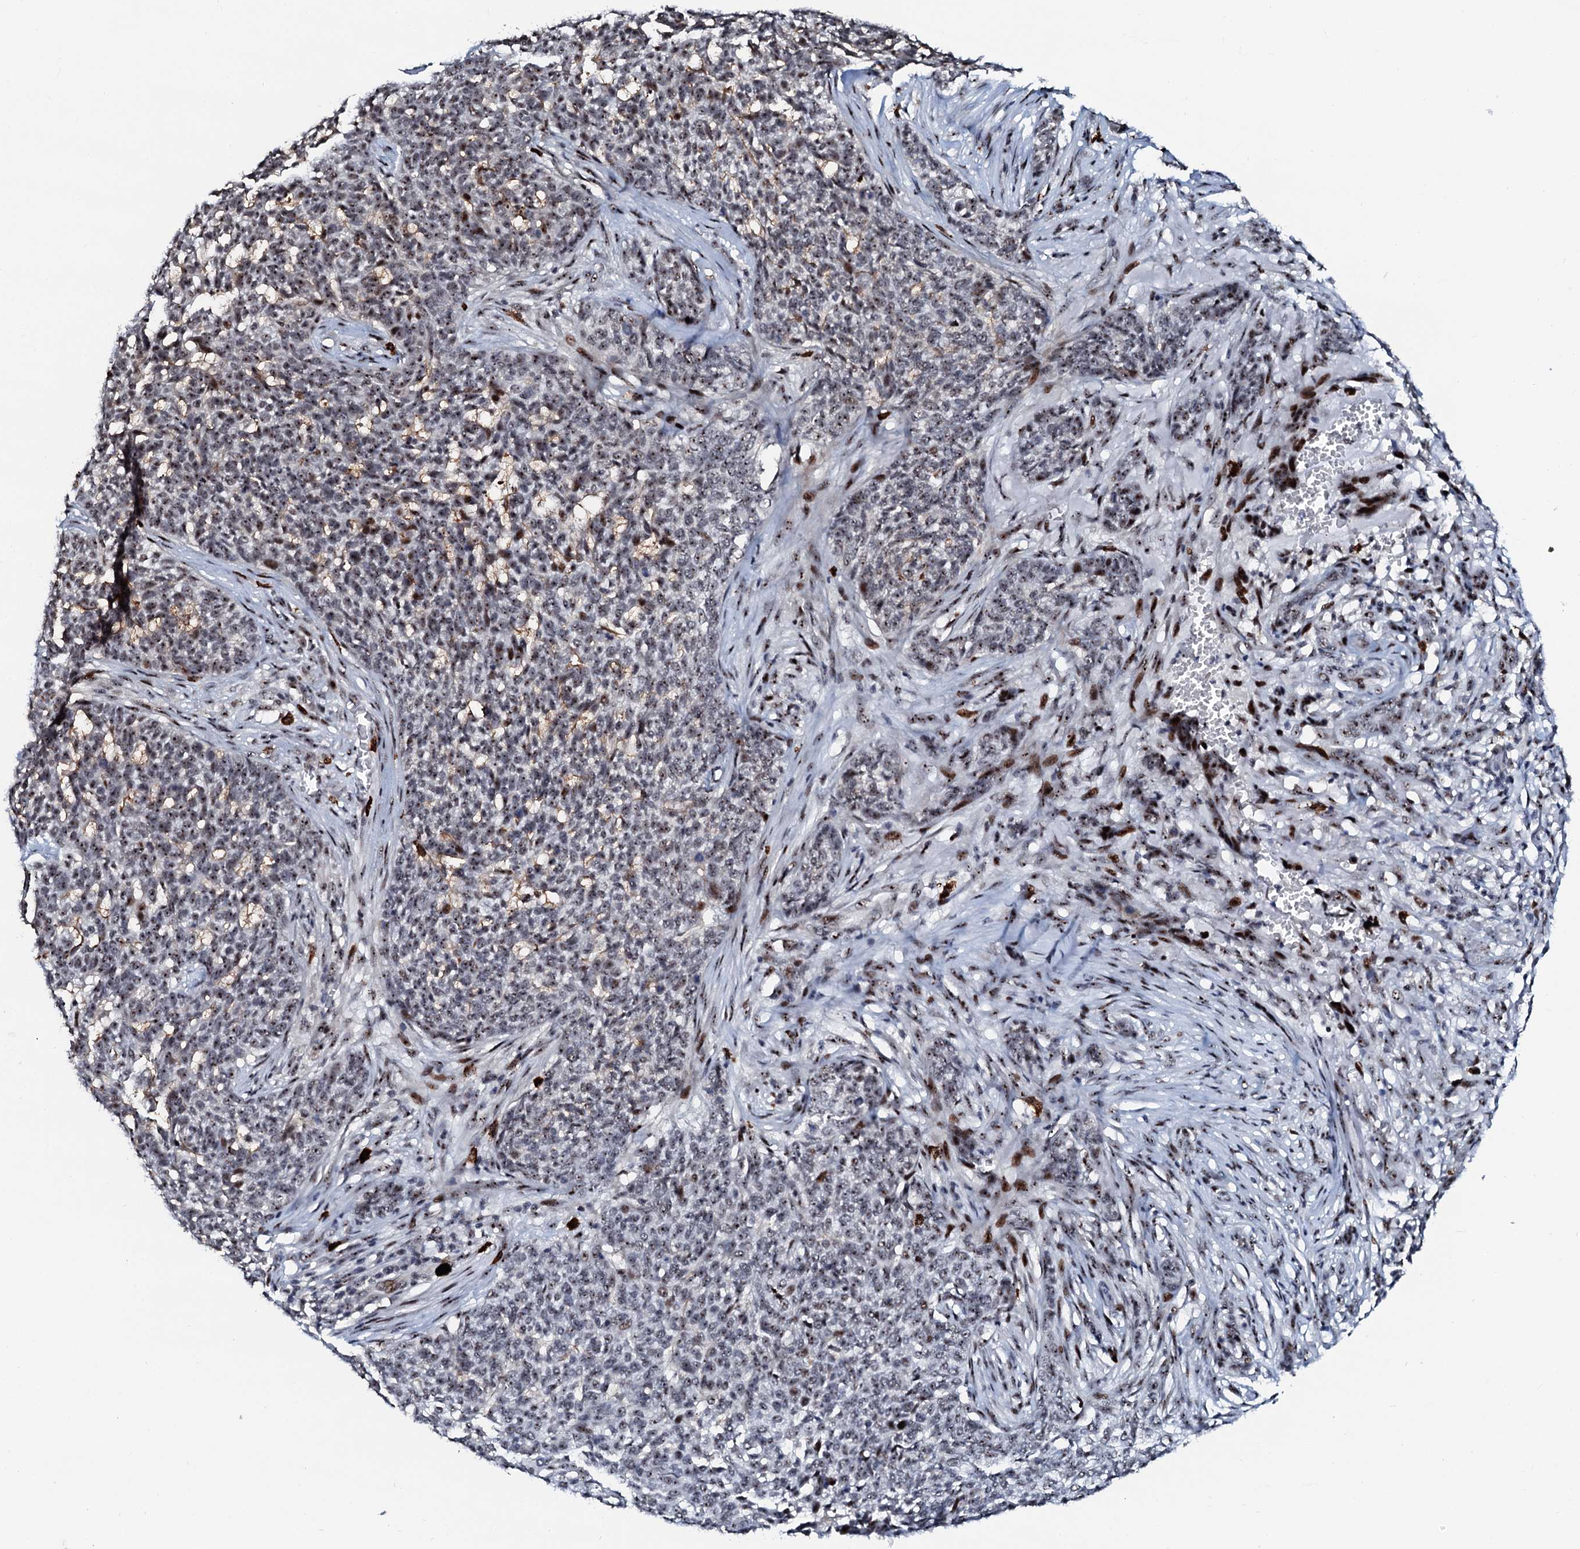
{"staining": {"intensity": "weak", "quantity": "25%-75%", "location": "nuclear"}, "tissue": "skin cancer", "cell_type": "Tumor cells", "image_type": "cancer", "snomed": [{"axis": "morphology", "description": "Basal cell carcinoma"}, {"axis": "topography", "description": "Skin"}], "caption": "Skin basal cell carcinoma tissue reveals weak nuclear positivity in approximately 25%-75% of tumor cells, visualized by immunohistochemistry. The staining was performed using DAB (3,3'-diaminobenzidine), with brown indicating positive protein expression. Nuclei are stained blue with hematoxylin.", "gene": "NEUROG3", "patient": {"sex": "male", "age": 85}}